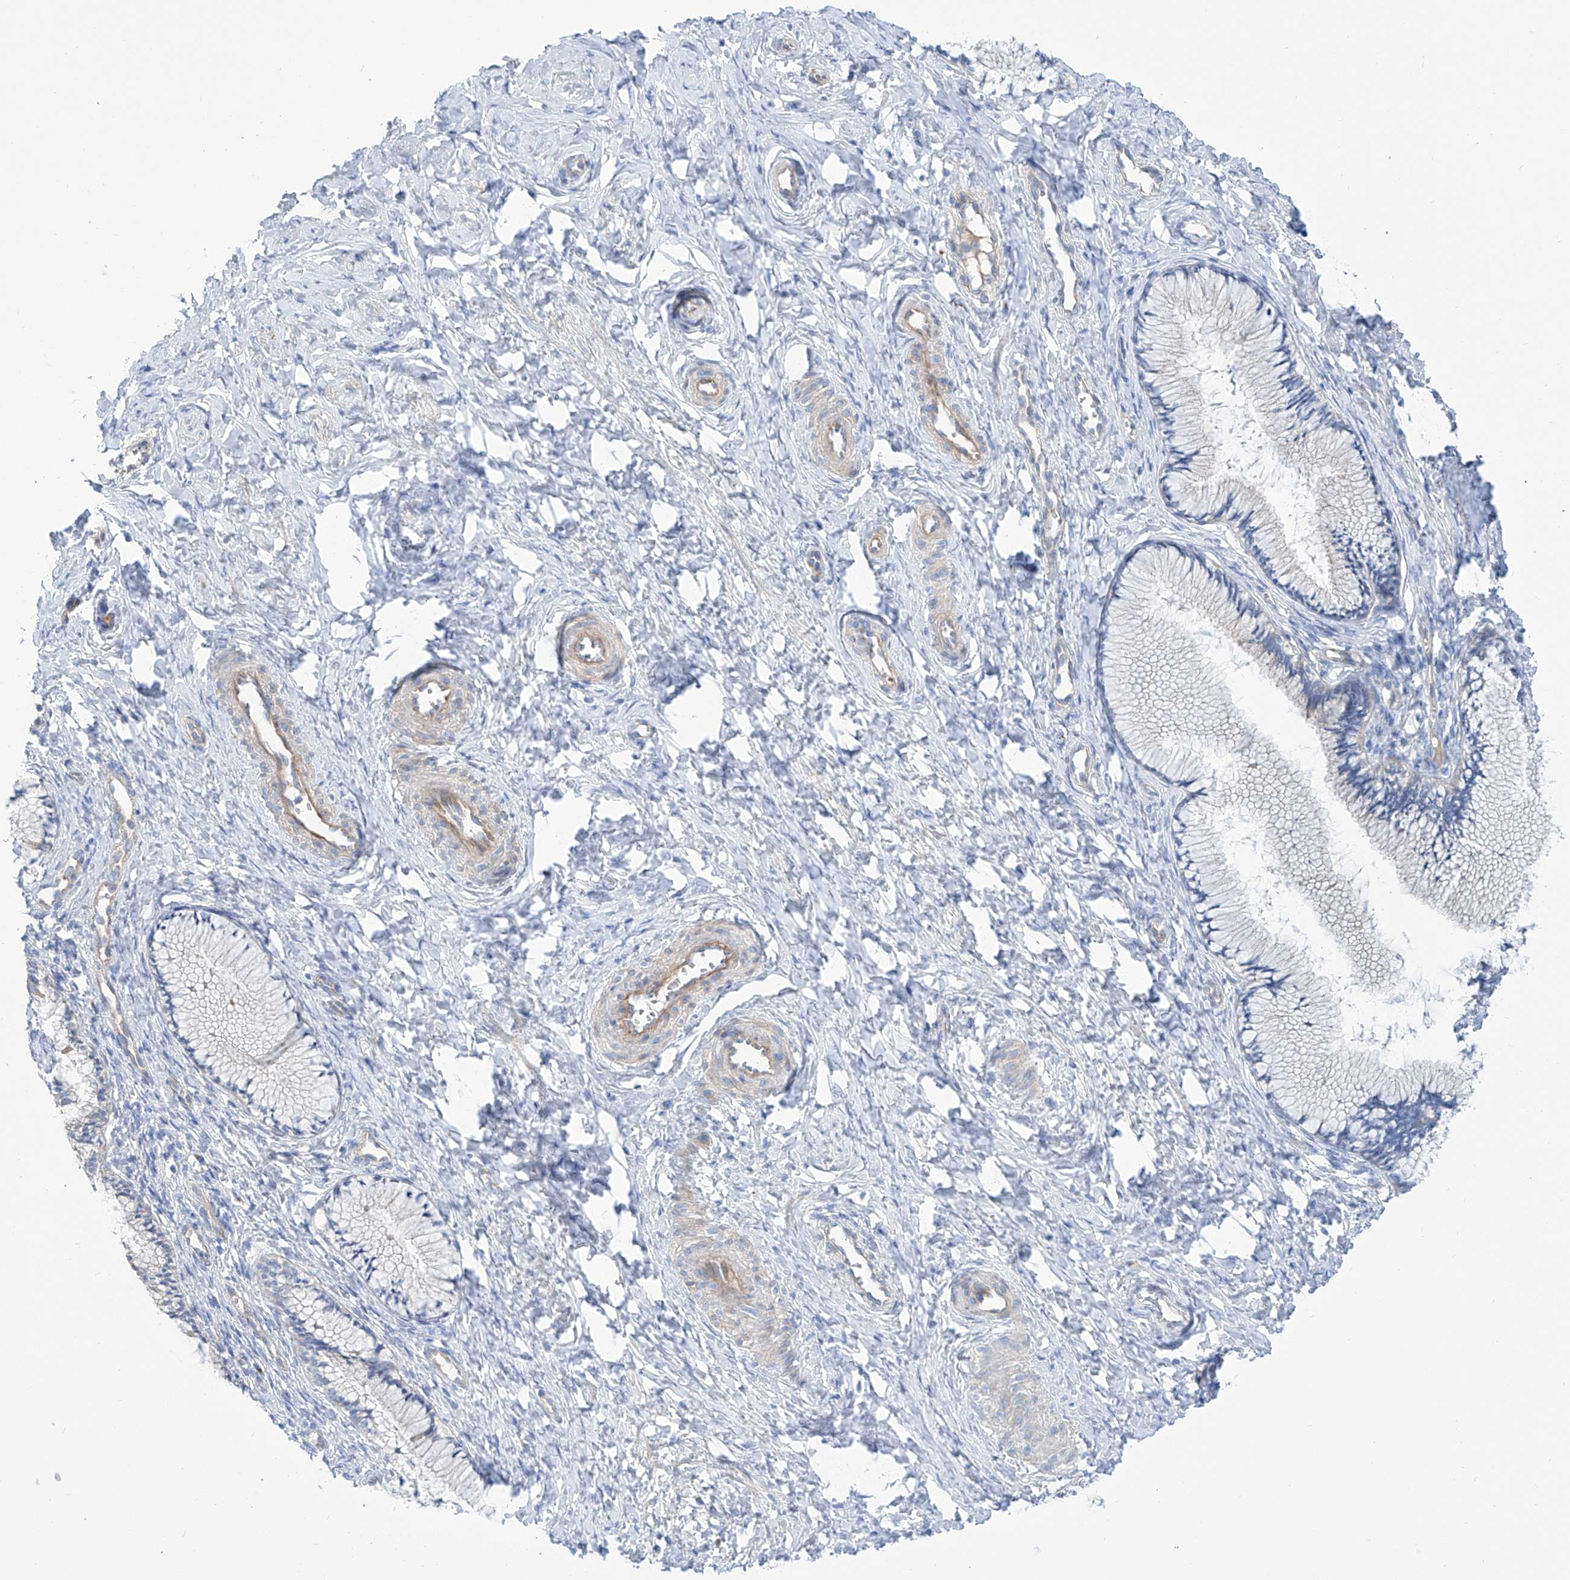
{"staining": {"intensity": "negative", "quantity": "none", "location": "none"}, "tissue": "cervix", "cell_type": "Glandular cells", "image_type": "normal", "snomed": [{"axis": "morphology", "description": "Normal tissue, NOS"}, {"axis": "topography", "description": "Cervix"}], "caption": "Immunohistochemistry photomicrograph of benign cervix: human cervix stained with DAB reveals no significant protein expression in glandular cells.", "gene": "TMEM209", "patient": {"sex": "female", "age": 27}}